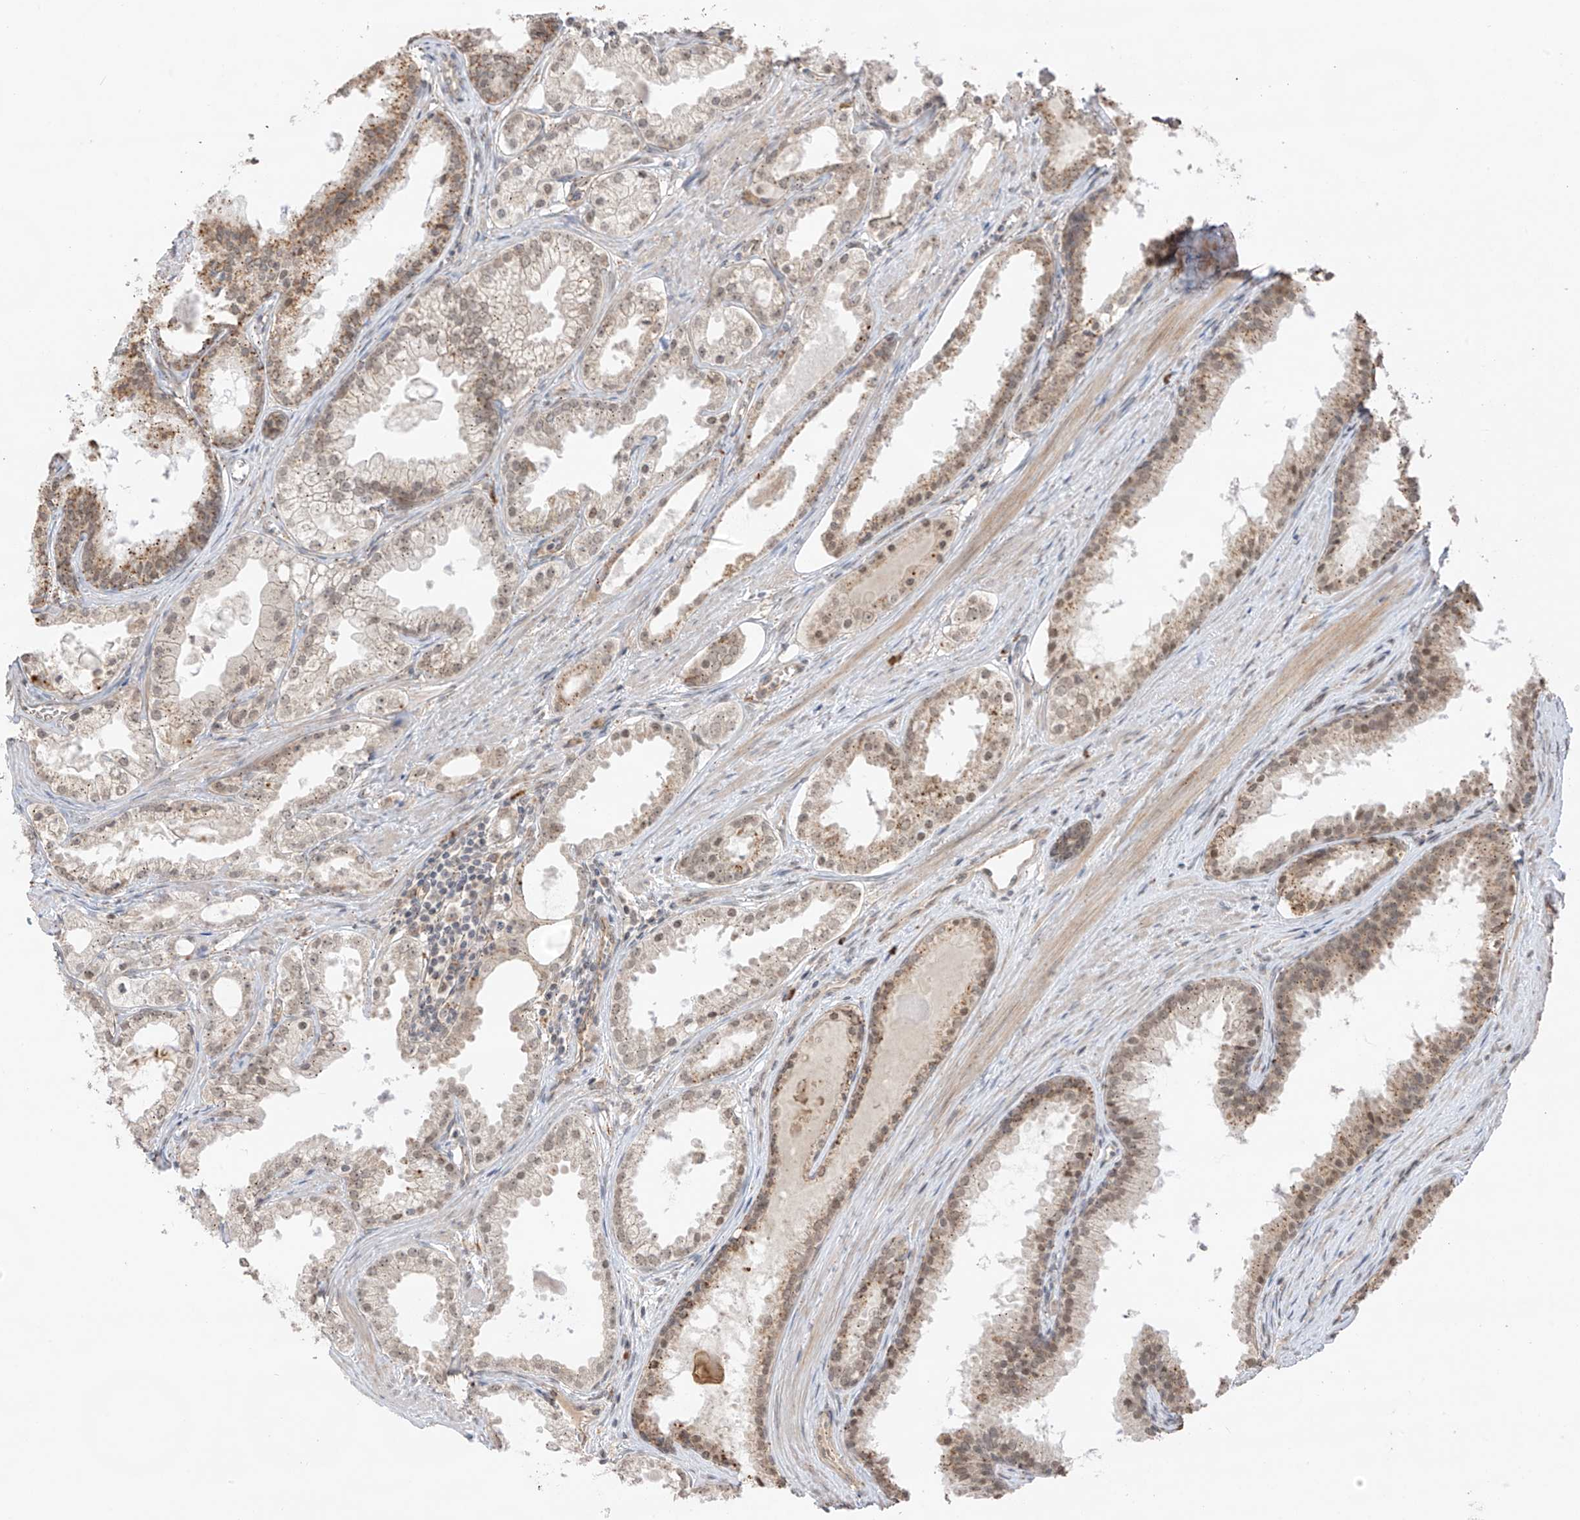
{"staining": {"intensity": "moderate", "quantity": "25%-75%", "location": "cytoplasmic/membranous,nuclear"}, "tissue": "prostate cancer", "cell_type": "Tumor cells", "image_type": "cancer", "snomed": [{"axis": "morphology", "description": "Adenocarcinoma, High grade"}, {"axis": "topography", "description": "Prostate"}], "caption": "Human prostate high-grade adenocarcinoma stained with a protein marker demonstrates moderate staining in tumor cells.", "gene": "N4BP3", "patient": {"sex": "male", "age": 68}}